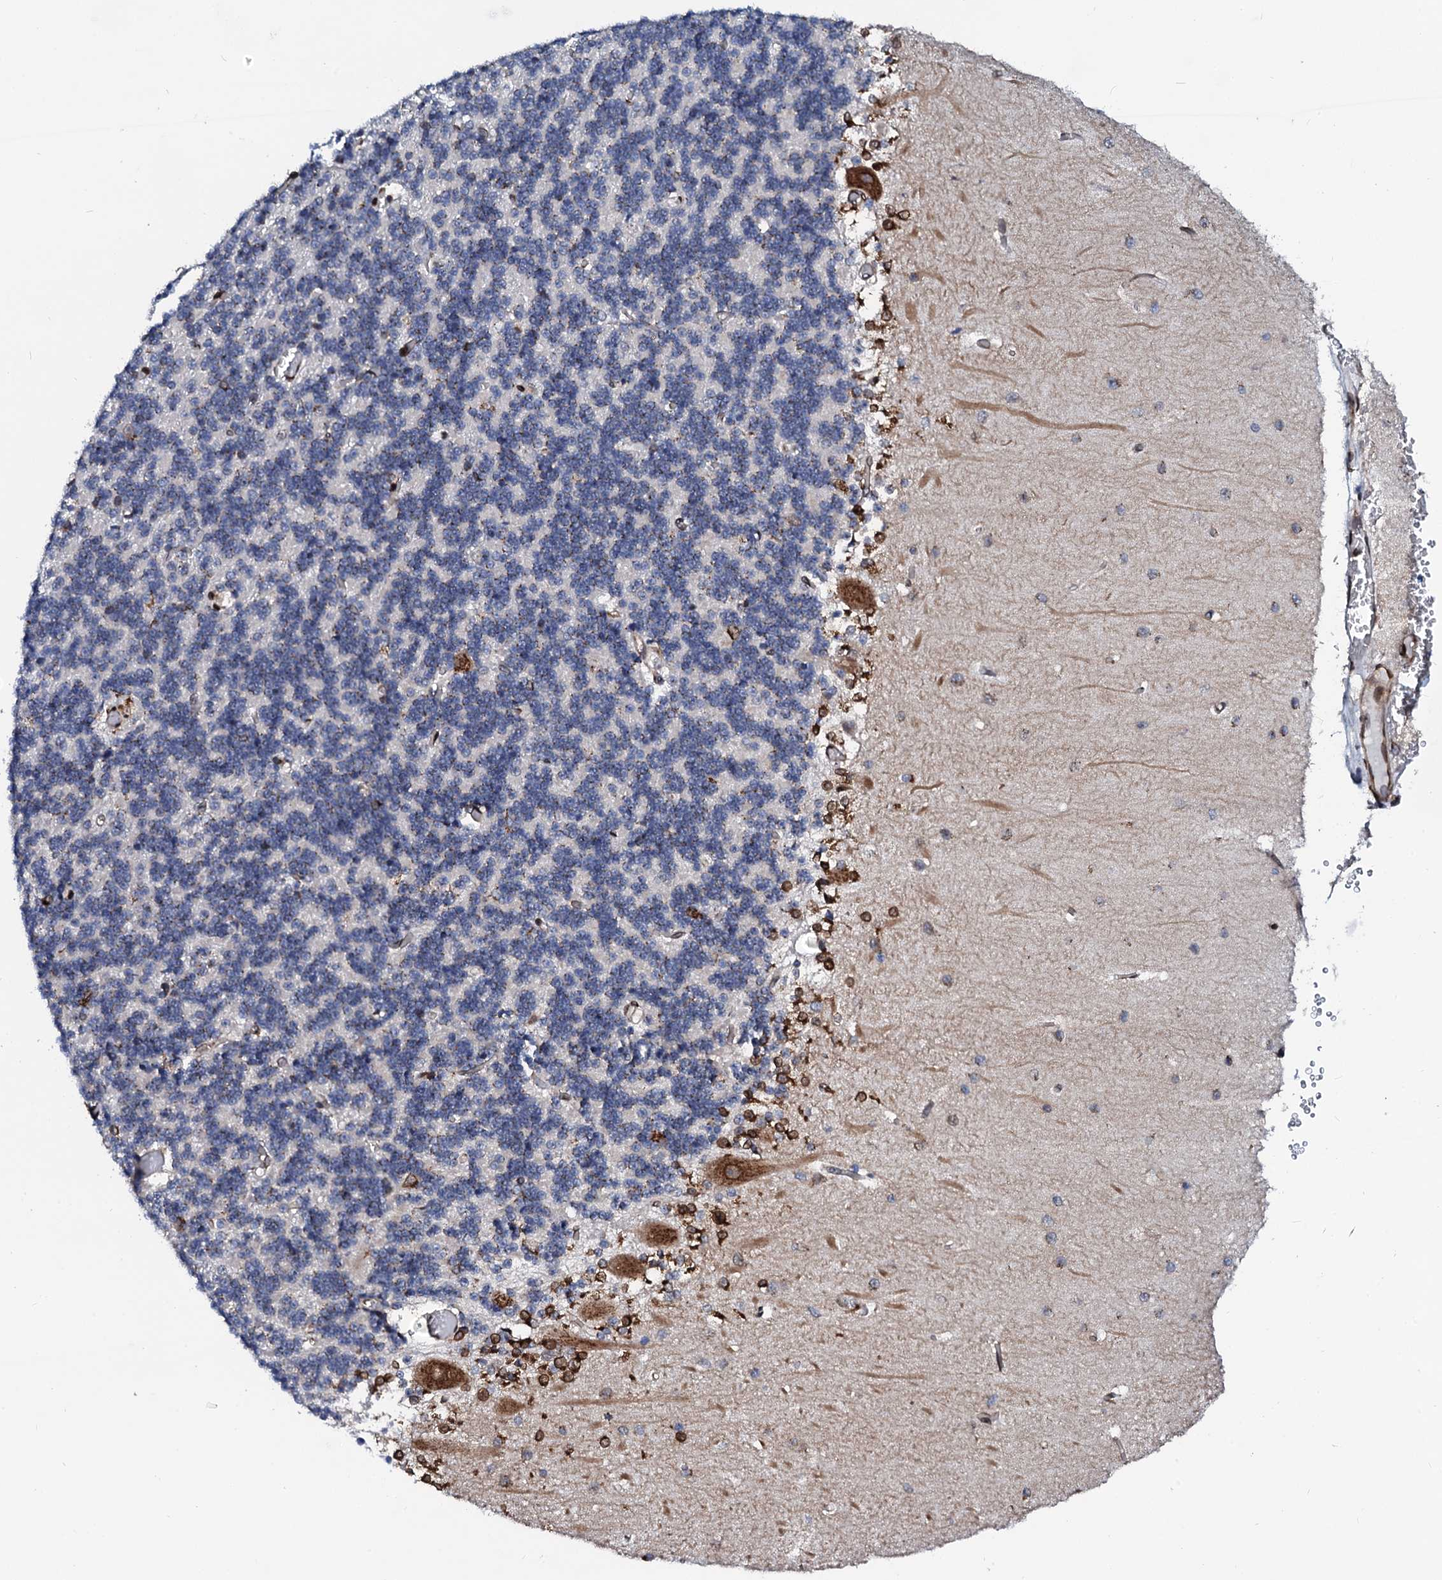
{"staining": {"intensity": "negative", "quantity": "none", "location": "none"}, "tissue": "cerebellum", "cell_type": "Cells in granular layer", "image_type": "normal", "snomed": [{"axis": "morphology", "description": "Normal tissue, NOS"}, {"axis": "topography", "description": "Cerebellum"}], "caption": "Benign cerebellum was stained to show a protein in brown. There is no significant expression in cells in granular layer.", "gene": "TMCO3", "patient": {"sex": "male", "age": 37}}